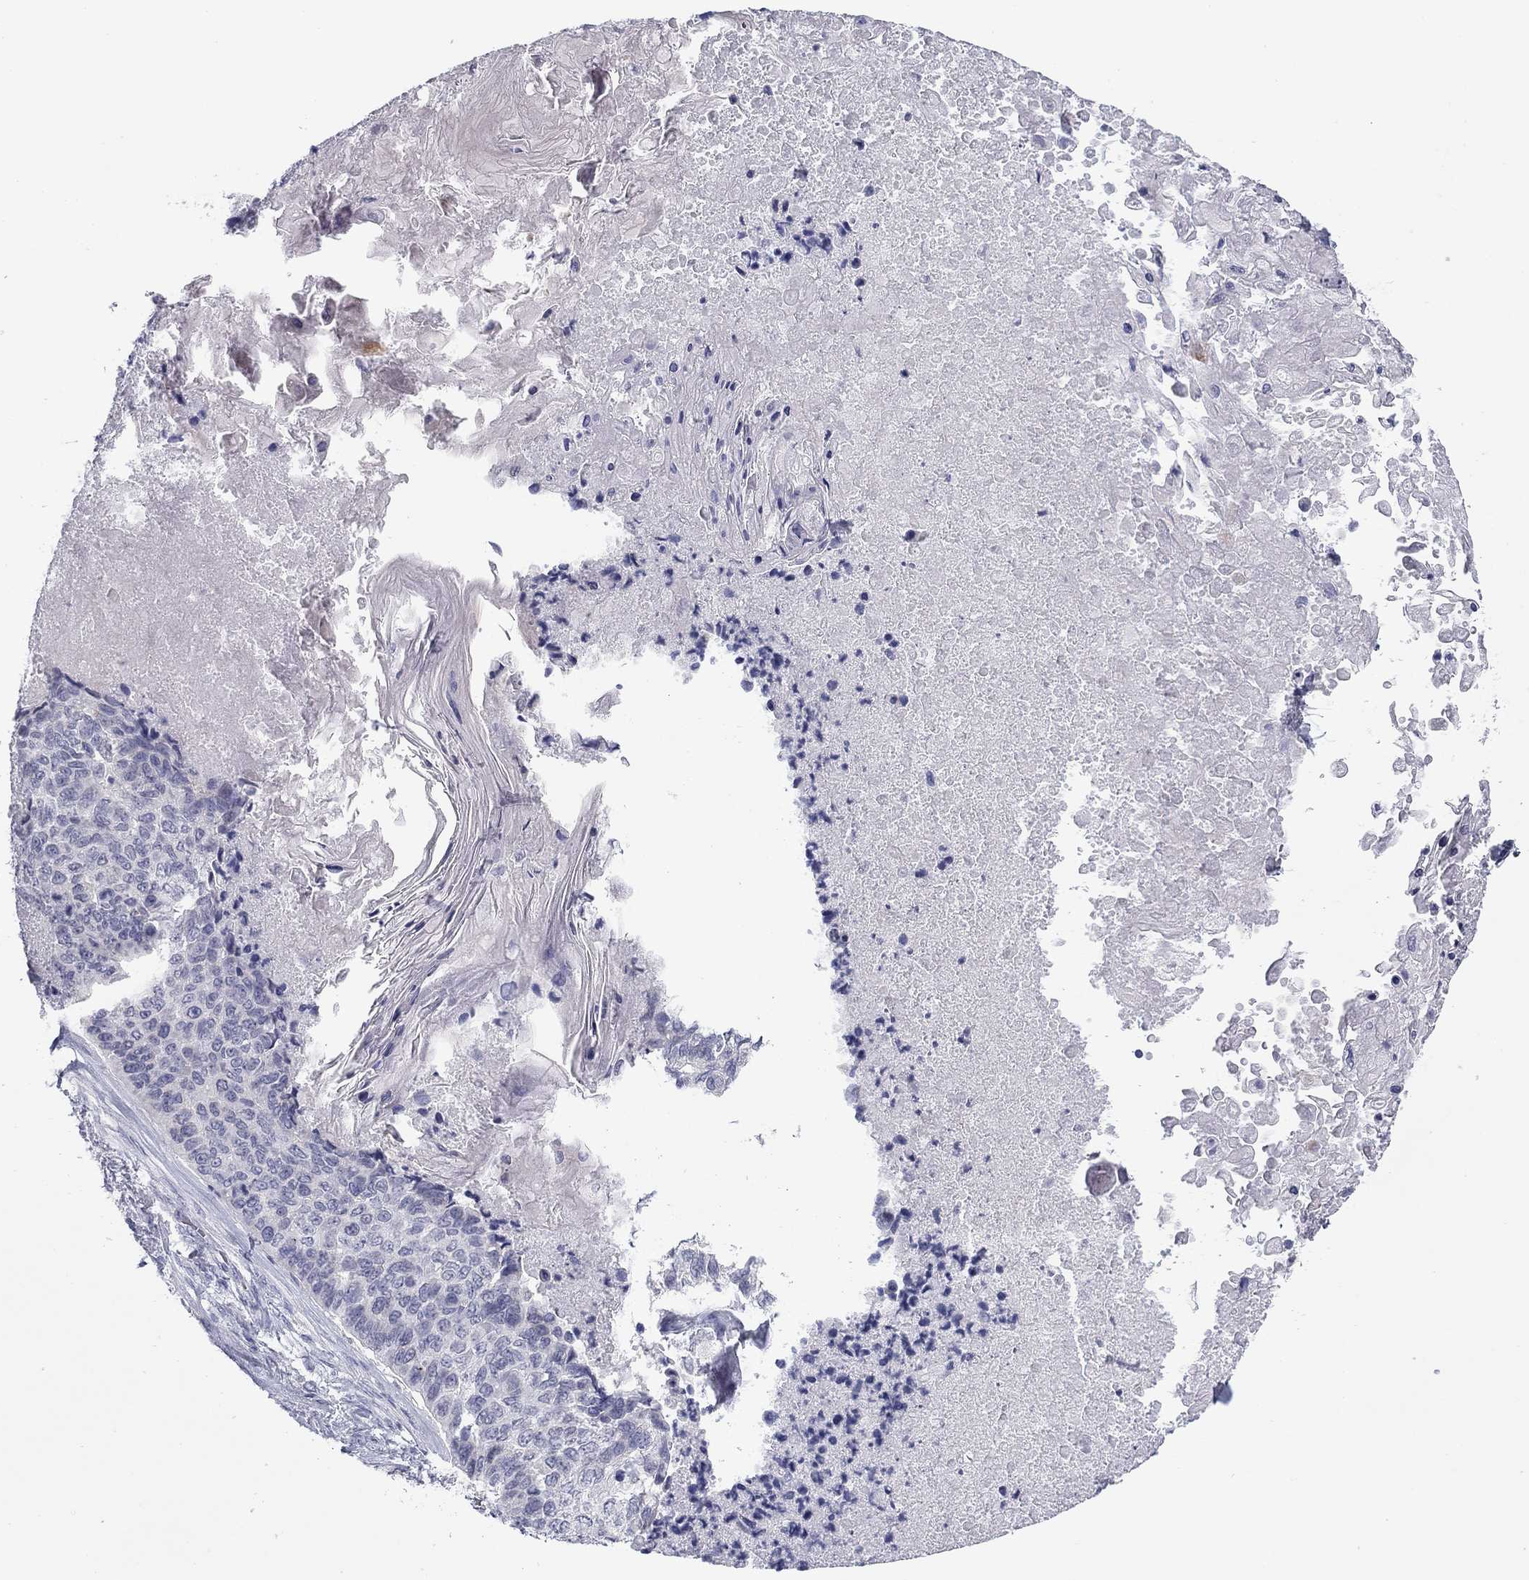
{"staining": {"intensity": "negative", "quantity": "none", "location": "none"}, "tissue": "lung cancer", "cell_type": "Tumor cells", "image_type": "cancer", "snomed": [{"axis": "morphology", "description": "Squamous cell carcinoma, NOS"}, {"axis": "topography", "description": "Lung"}], "caption": "This micrograph is of lung cancer stained with immunohistochemistry to label a protein in brown with the nuclei are counter-stained blue. There is no expression in tumor cells.", "gene": "PRPH", "patient": {"sex": "male", "age": 69}}